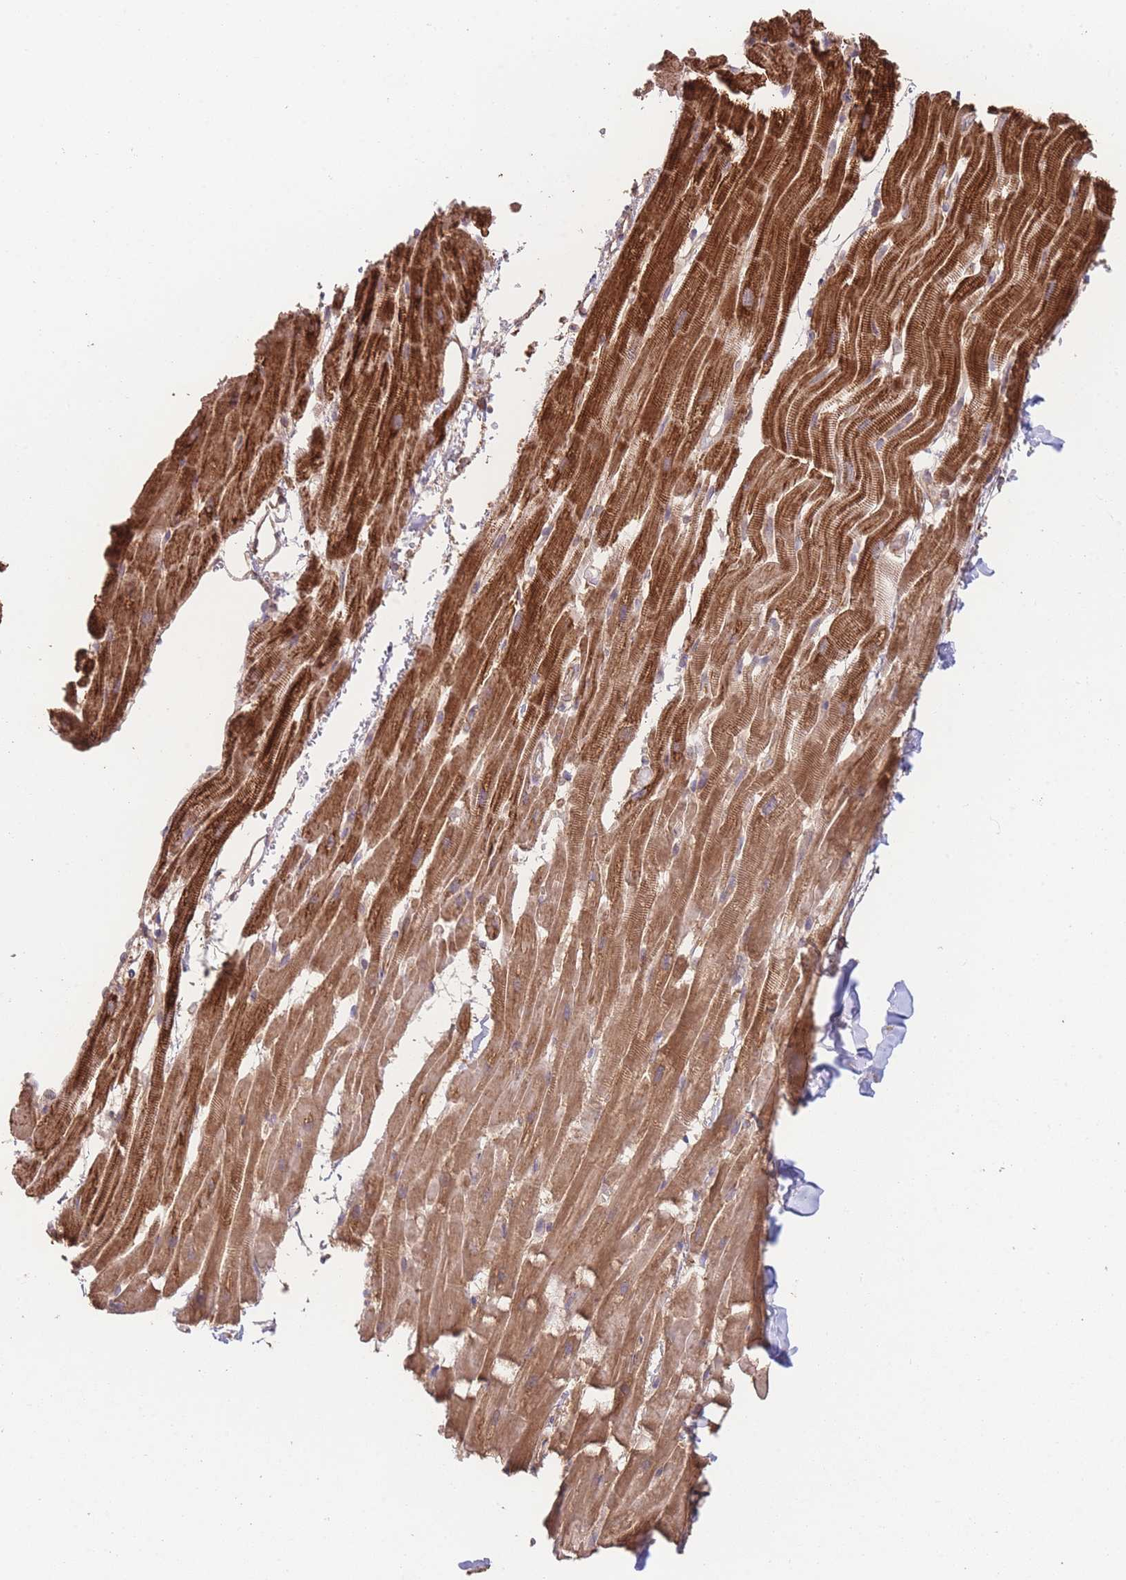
{"staining": {"intensity": "strong", "quantity": ">75%", "location": "cytoplasmic/membranous"}, "tissue": "heart muscle", "cell_type": "Cardiomyocytes", "image_type": "normal", "snomed": [{"axis": "morphology", "description": "Normal tissue, NOS"}, {"axis": "topography", "description": "Heart"}], "caption": "Immunohistochemistry (IHC) photomicrograph of benign heart muscle: human heart muscle stained using IHC demonstrates high levels of strong protein expression localized specifically in the cytoplasmic/membranous of cardiomyocytes, appearing as a cytoplasmic/membranous brown color.", "gene": "PXMP4", "patient": {"sex": "male", "age": 37}}